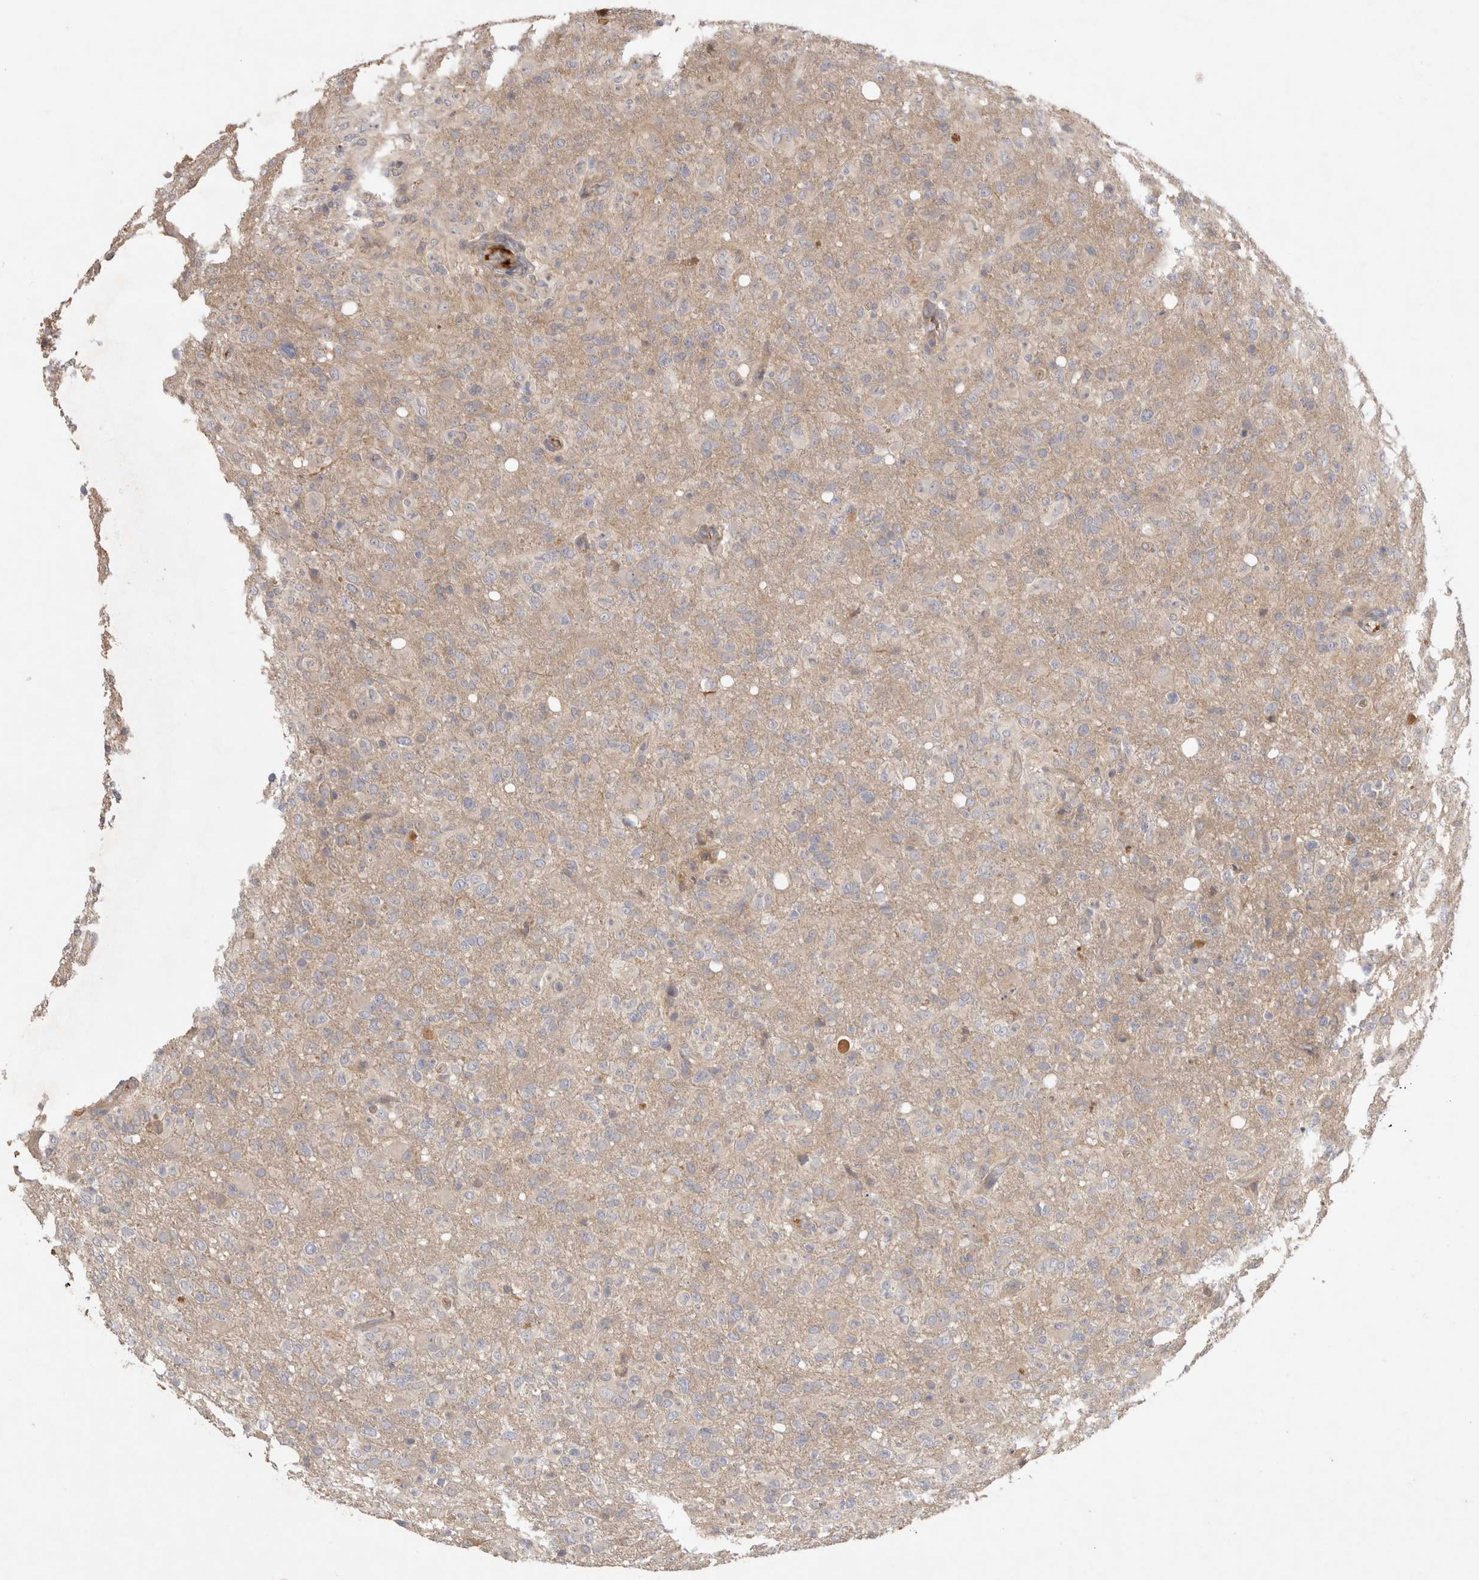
{"staining": {"intensity": "weak", "quantity": "<25%", "location": "cytoplasmic/membranous"}, "tissue": "glioma", "cell_type": "Tumor cells", "image_type": "cancer", "snomed": [{"axis": "morphology", "description": "Glioma, malignant, High grade"}, {"axis": "topography", "description": "Brain"}], "caption": "IHC micrograph of neoplastic tissue: glioma stained with DAB (3,3'-diaminobenzidine) demonstrates no significant protein positivity in tumor cells.", "gene": "PPP1R42", "patient": {"sex": "female", "age": 57}}